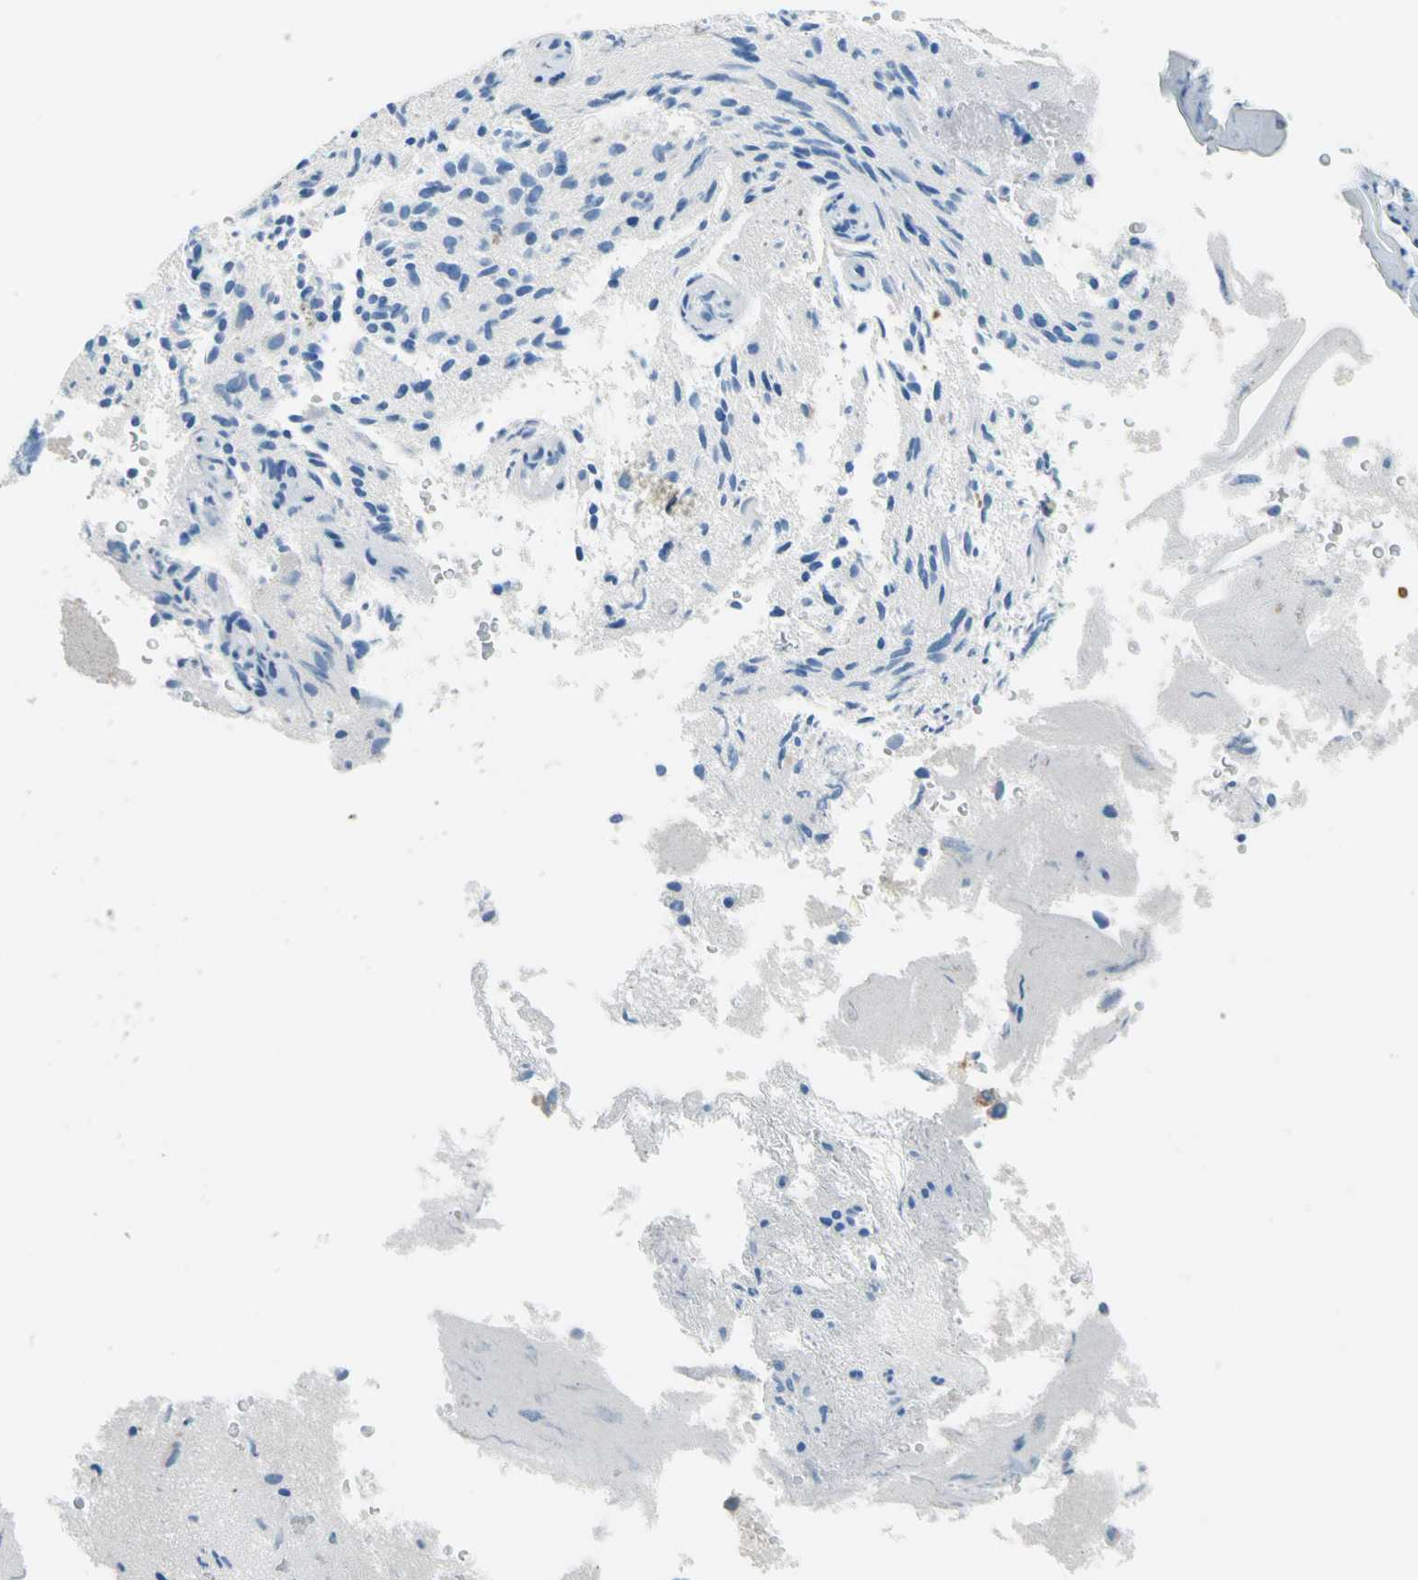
{"staining": {"intensity": "negative", "quantity": "none", "location": "none"}, "tissue": "glioma", "cell_type": "Tumor cells", "image_type": "cancer", "snomed": [{"axis": "morphology", "description": "Normal tissue, NOS"}, {"axis": "morphology", "description": "Glioma, malignant, High grade"}, {"axis": "topography", "description": "Cerebral cortex"}], "caption": "IHC of malignant glioma (high-grade) shows no expression in tumor cells.", "gene": "MUC4", "patient": {"sex": "male", "age": 75}}